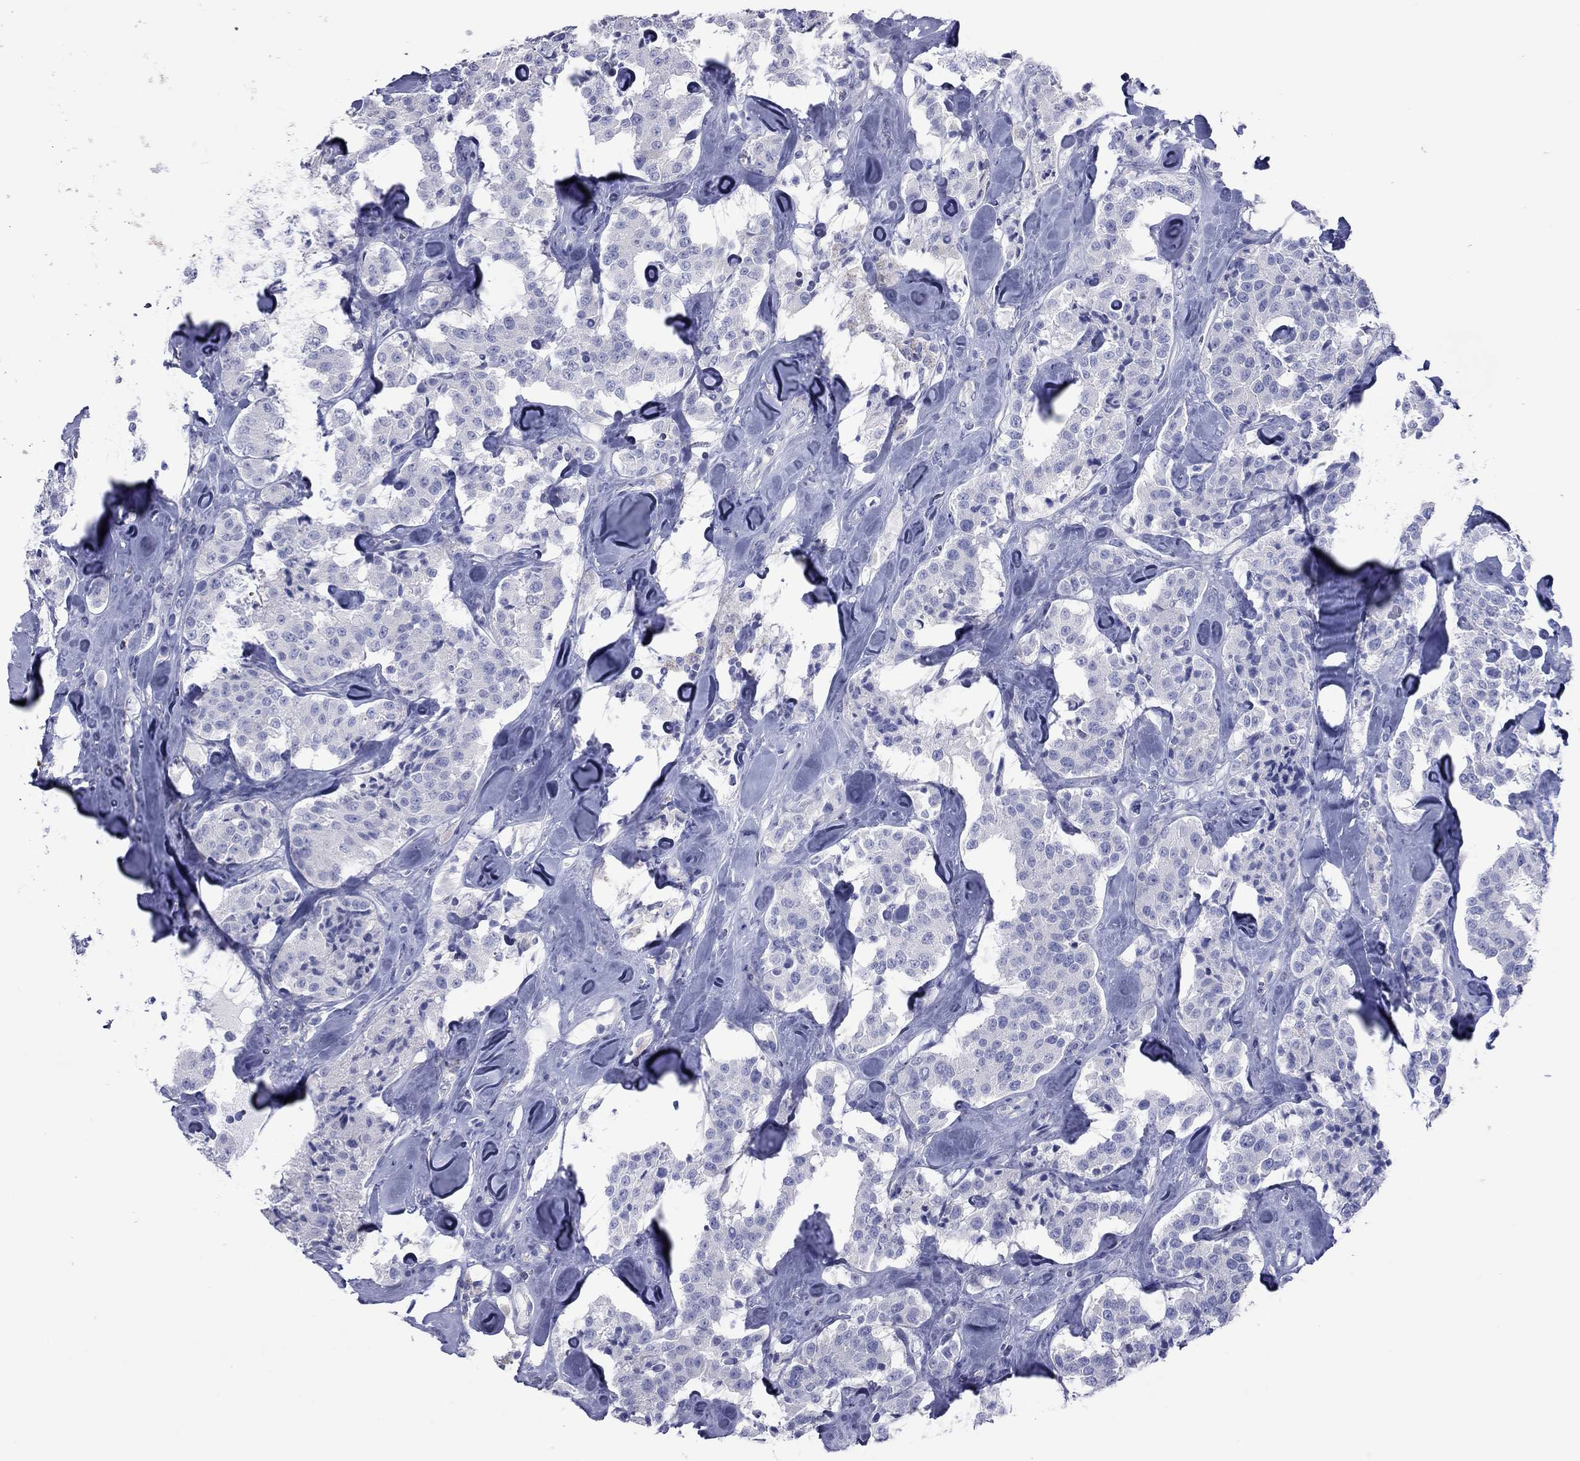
{"staining": {"intensity": "negative", "quantity": "none", "location": "none"}, "tissue": "carcinoid", "cell_type": "Tumor cells", "image_type": "cancer", "snomed": [{"axis": "morphology", "description": "Carcinoid, malignant, NOS"}, {"axis": "topography", "description": "Pancreas"}], "caption": "An image of human carcinoid (malignant) is negative for staining in tumor cells.", "gene": "ACTL7B", "patient": {"sex": "male", "age": 41}}